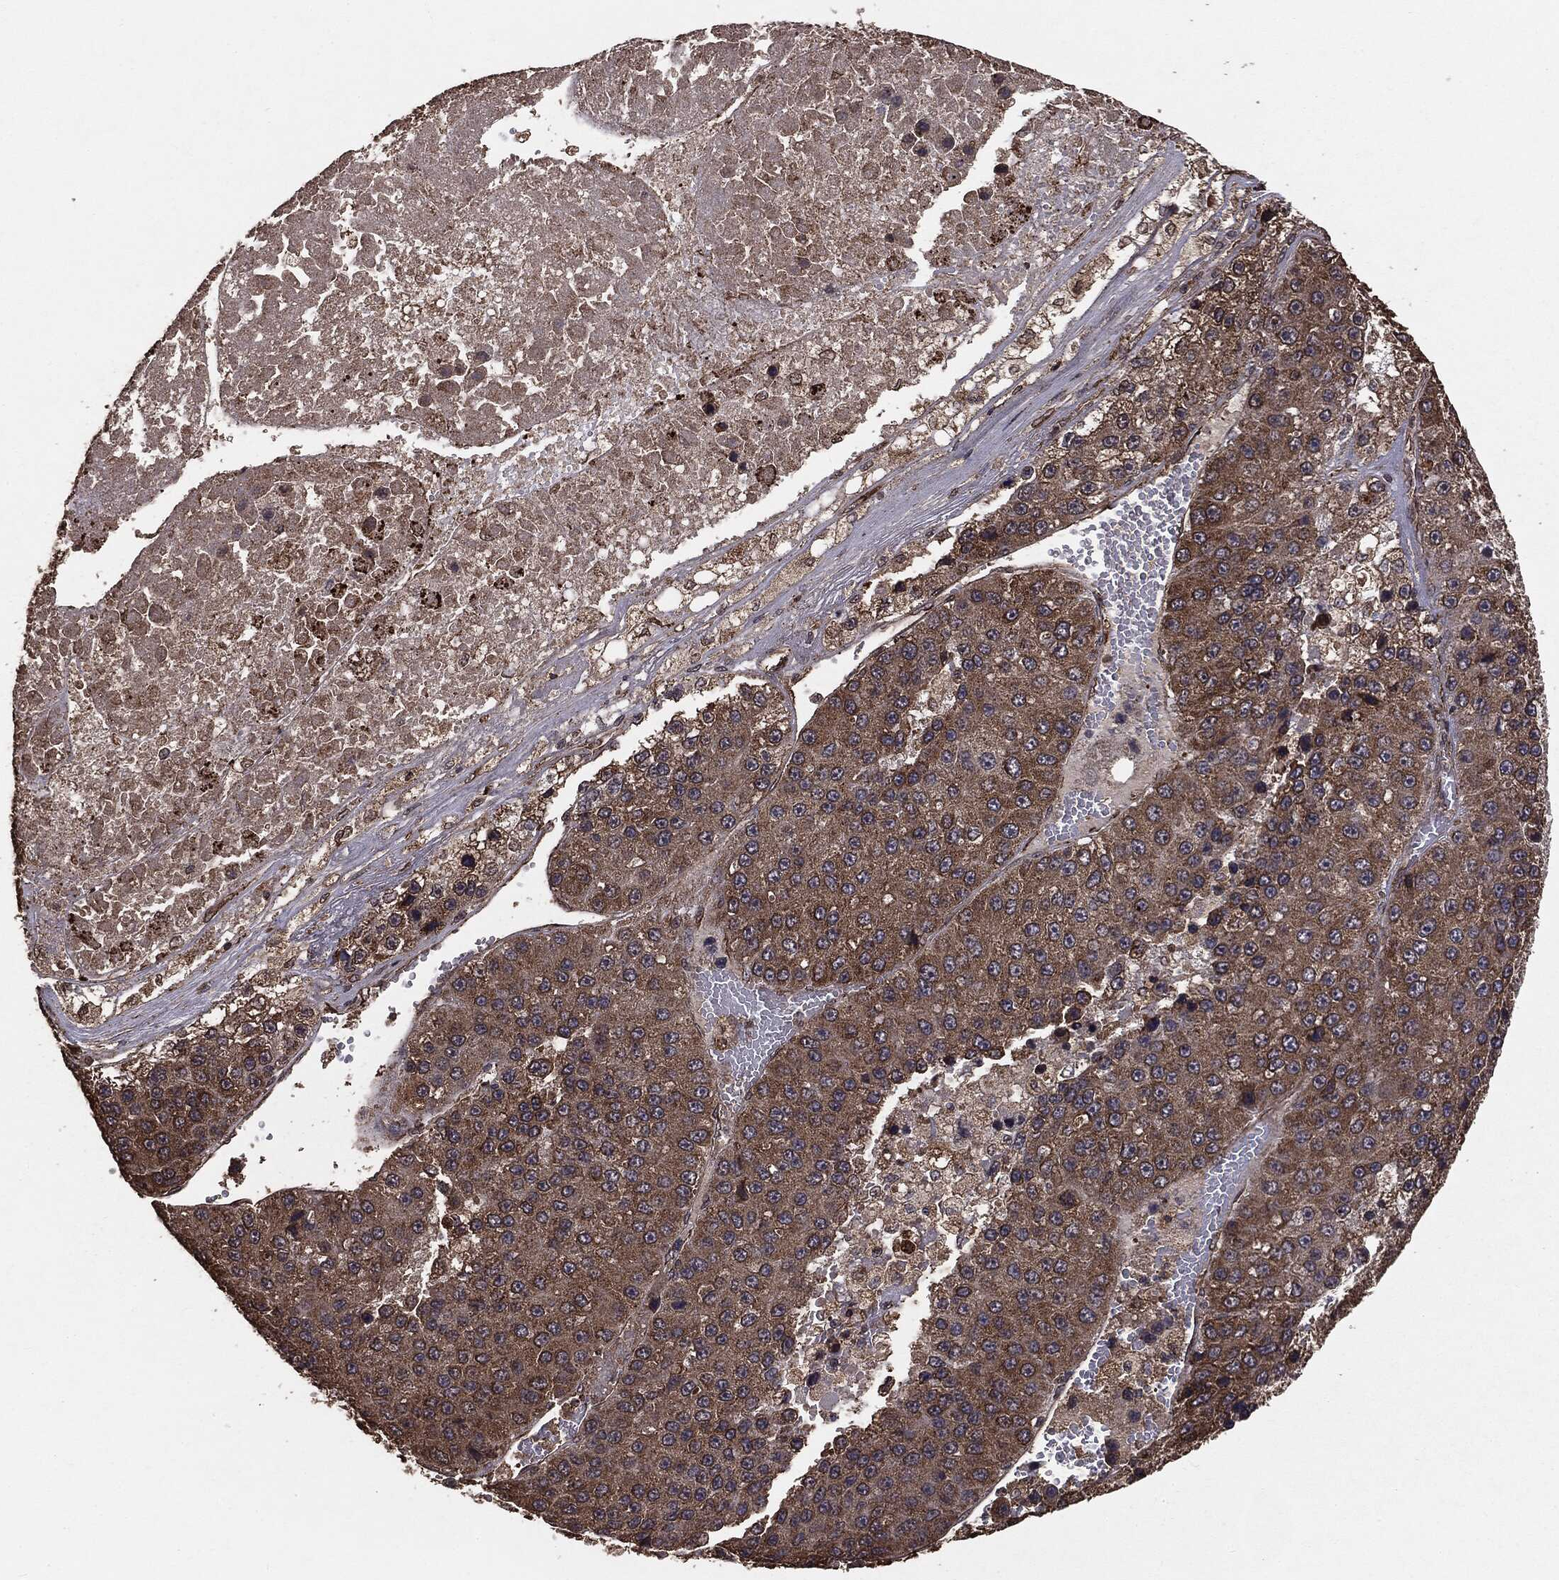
{"staining": {"intensity": "moderate", "quantity": ">75%", "location": "cytoplasmic/membranous"}, "tissue": "liver cancer", "cell_type": "Tumor cells", "image_type": "cancer", "snomed": [{"axis": "morphology", "description": "Carcinoma, Hepatocellular, NOS"}, {"axis": "topography", "description": "Liver"}], "caption": "Liver cancer (hepatocellular carcinoma) stained with a brown dye displays moderate cytoplasmic/membranous positive staining in approximately >75% of tumor cells.", "gene": "MTOR", "patient": {"sex": "female", "age": 73}}